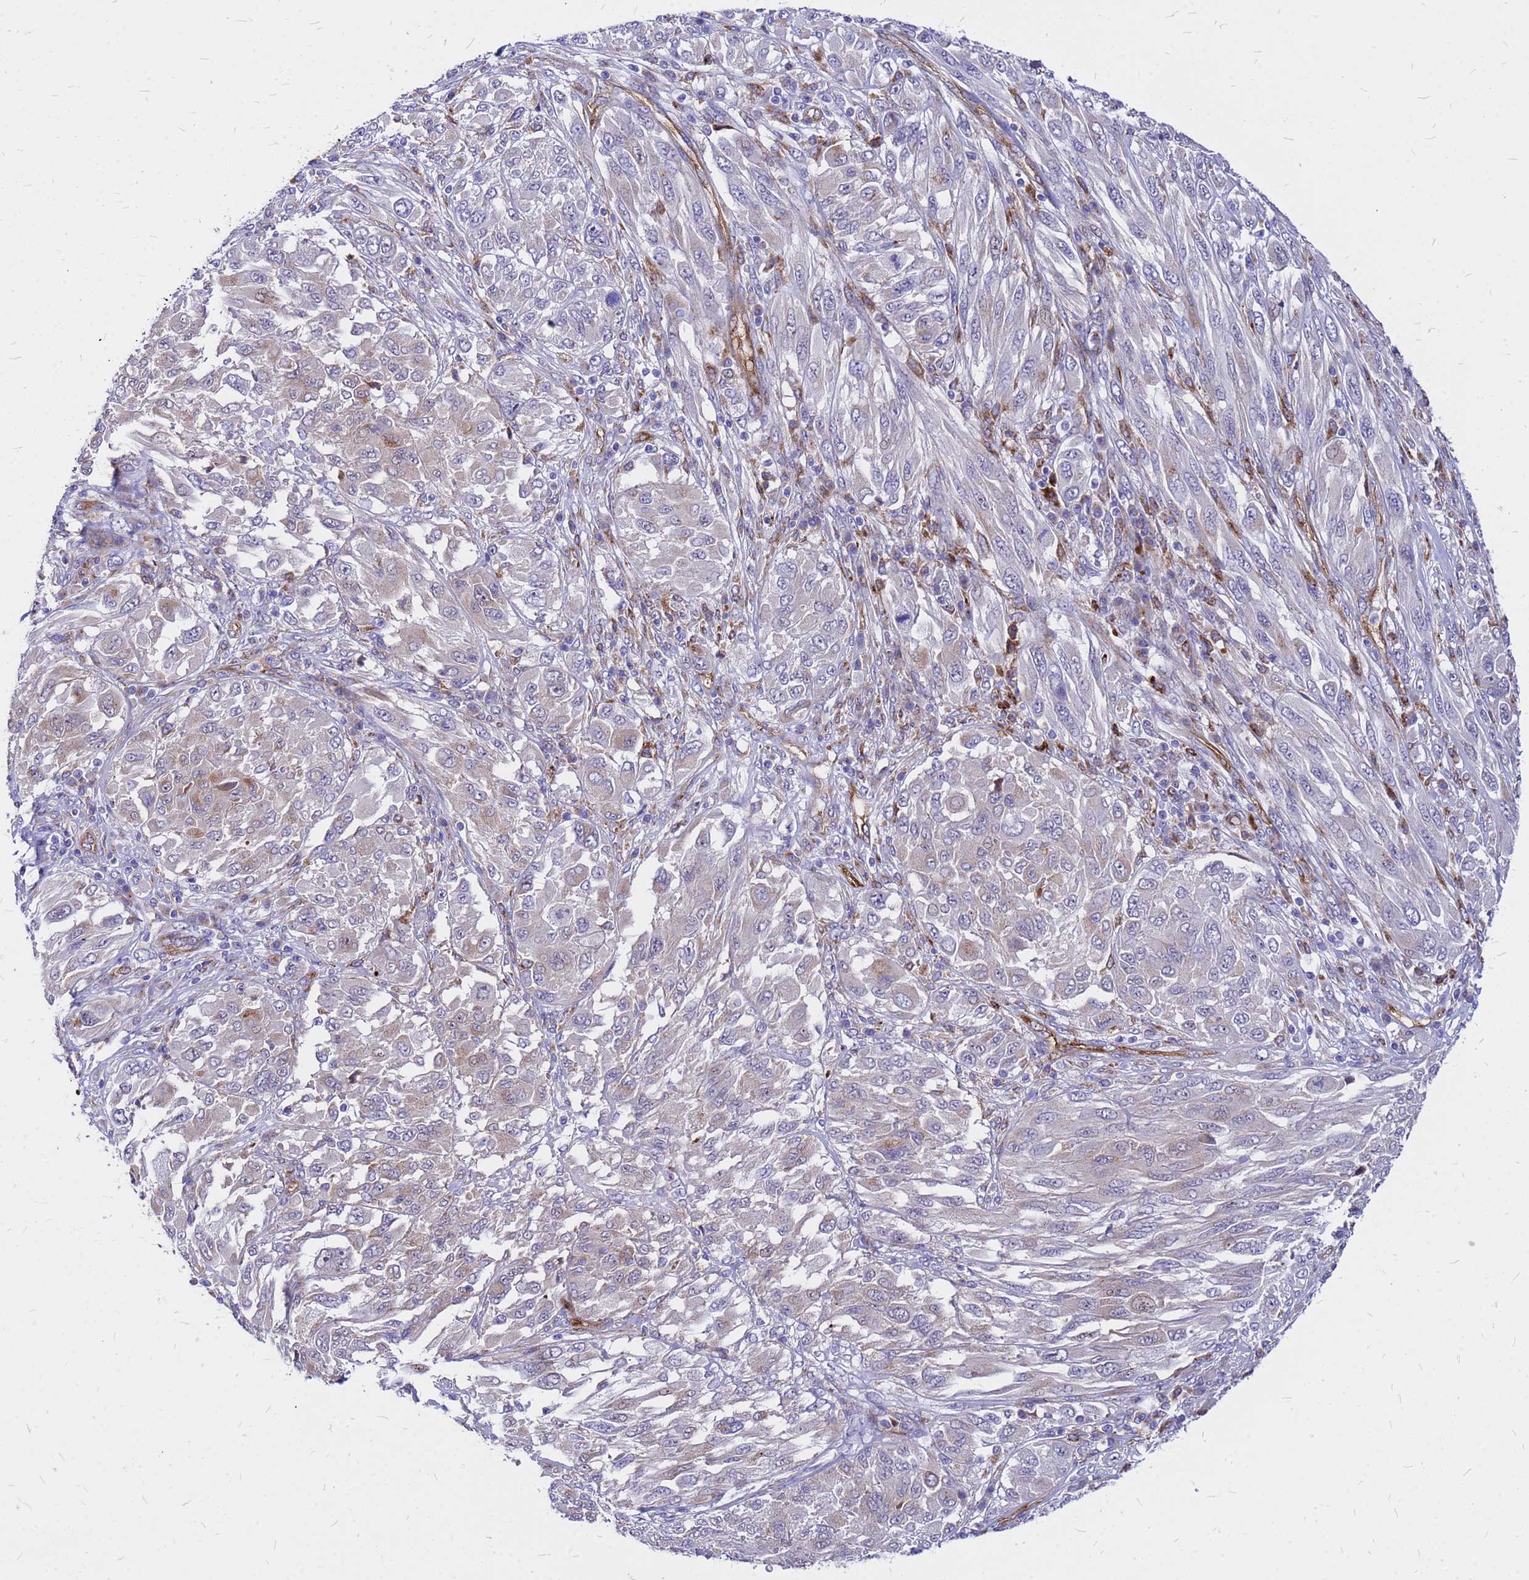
{"staining": {"intensity": "weak", "quantity": "<25%", "location": "cytoplasmic/membranous,nuclear"}, "tissue": "melanoma", "cell_type": "Tumor cells", "image_type": "cancer", "snomed": [{"axis": "morphology", "description": "Malignant melanoma, NOS"}, {"axis": "topography", "description": "Skin"}], "caption": "High power microscopy image of an immunohistochemistry (IHC) histopathology image of malignant melanoma, revealing no significant expression in tumor cells.", "gene": "NOSTRIN", "patient": {"sex": "female", "age": 91}}